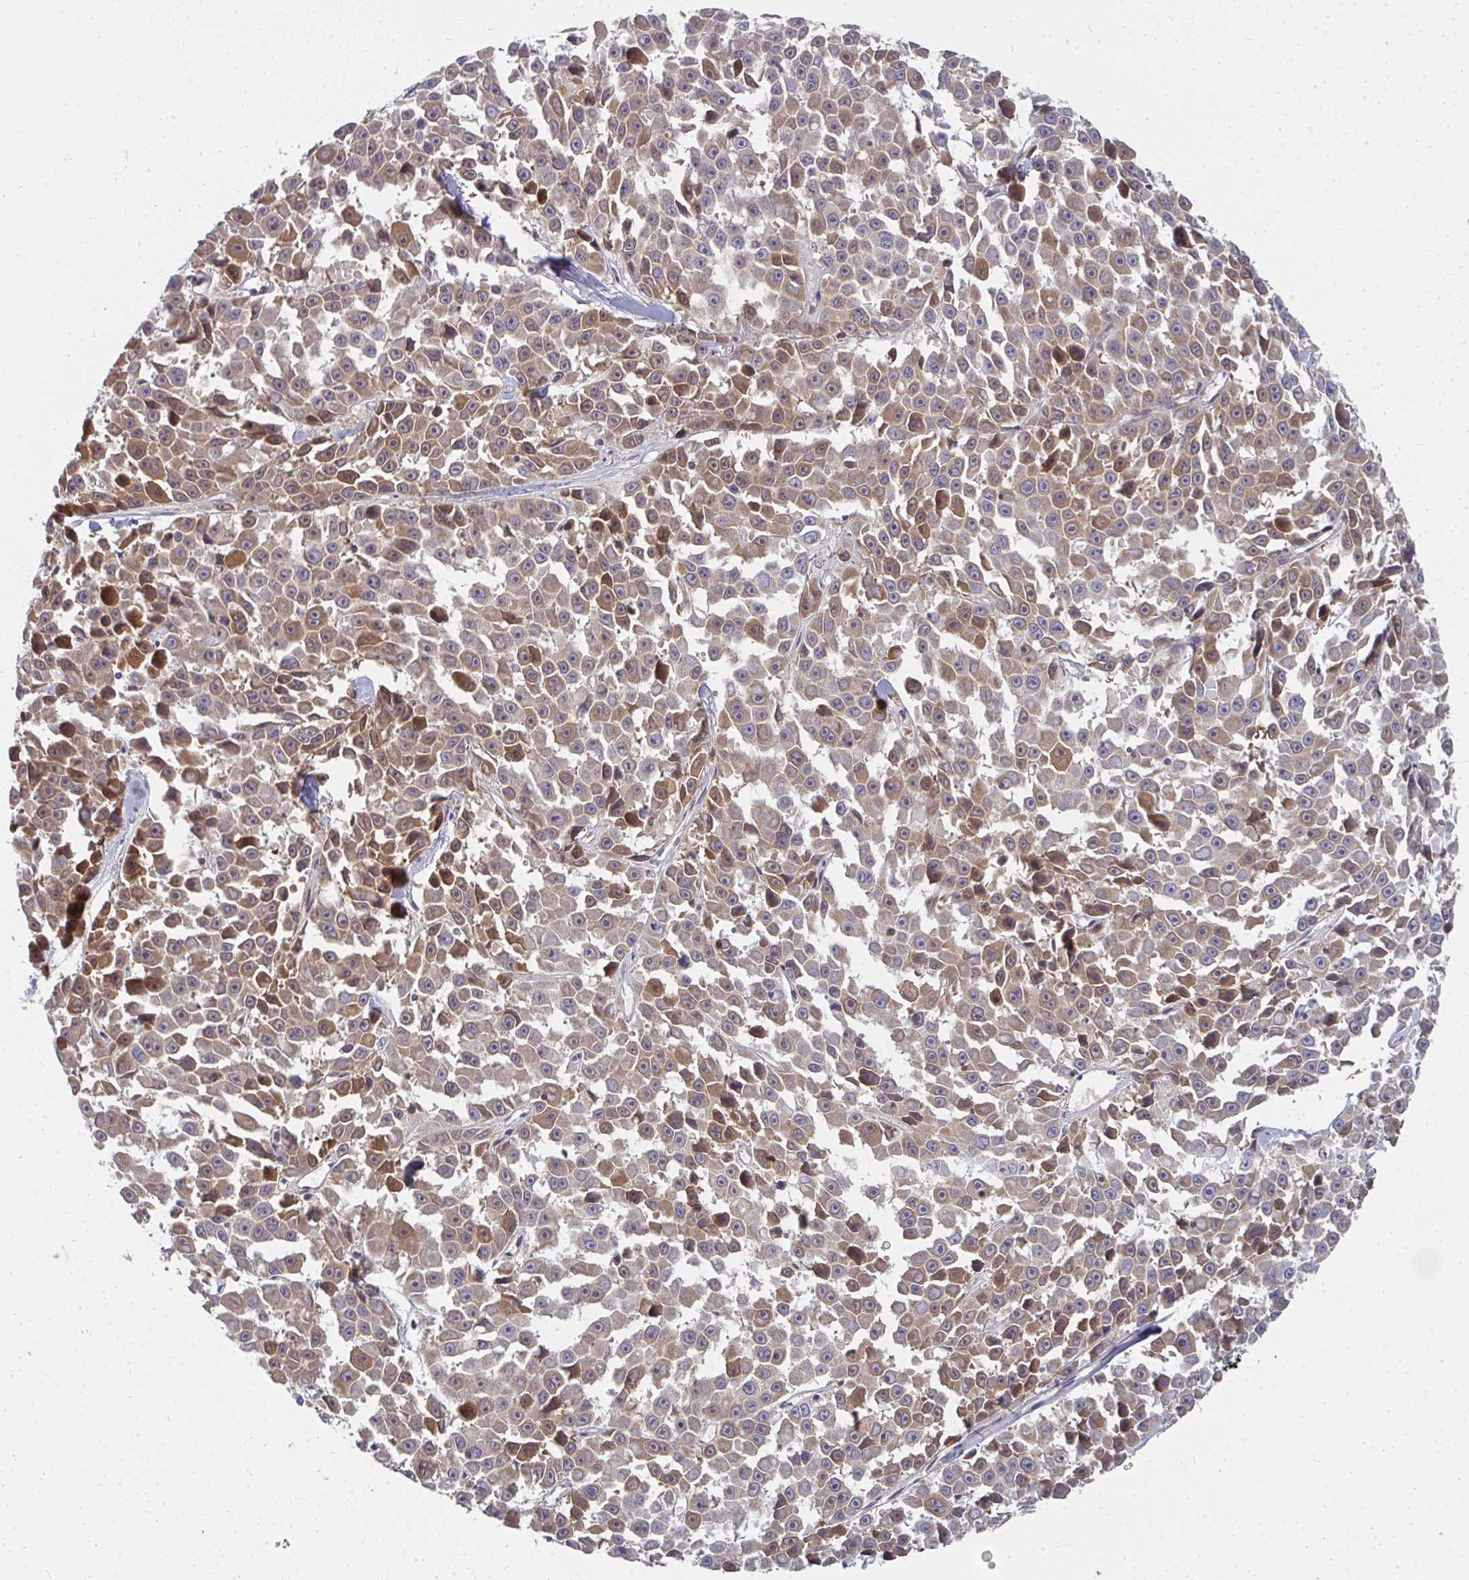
{"staining": {"intensity": "moderate", "quantity": ">75%", "location": "cytoplasmic/membranous"}, "tissue": "melanoma", "cell_type": "Tumor cells", "image_type": "cancer", "snomed": [{"axis": "morphology", "description": "Malignant melanoma, NOS"}, {"axis": "topography", "description": "Skin"}], "caption": "The immunohistochemical stain highlights moderate cytoplasmic/membranous positivity in tumor cells of melanoma tissue.", "gene": "FAHD1", "patient": {"sex": "female", "age": 66}}